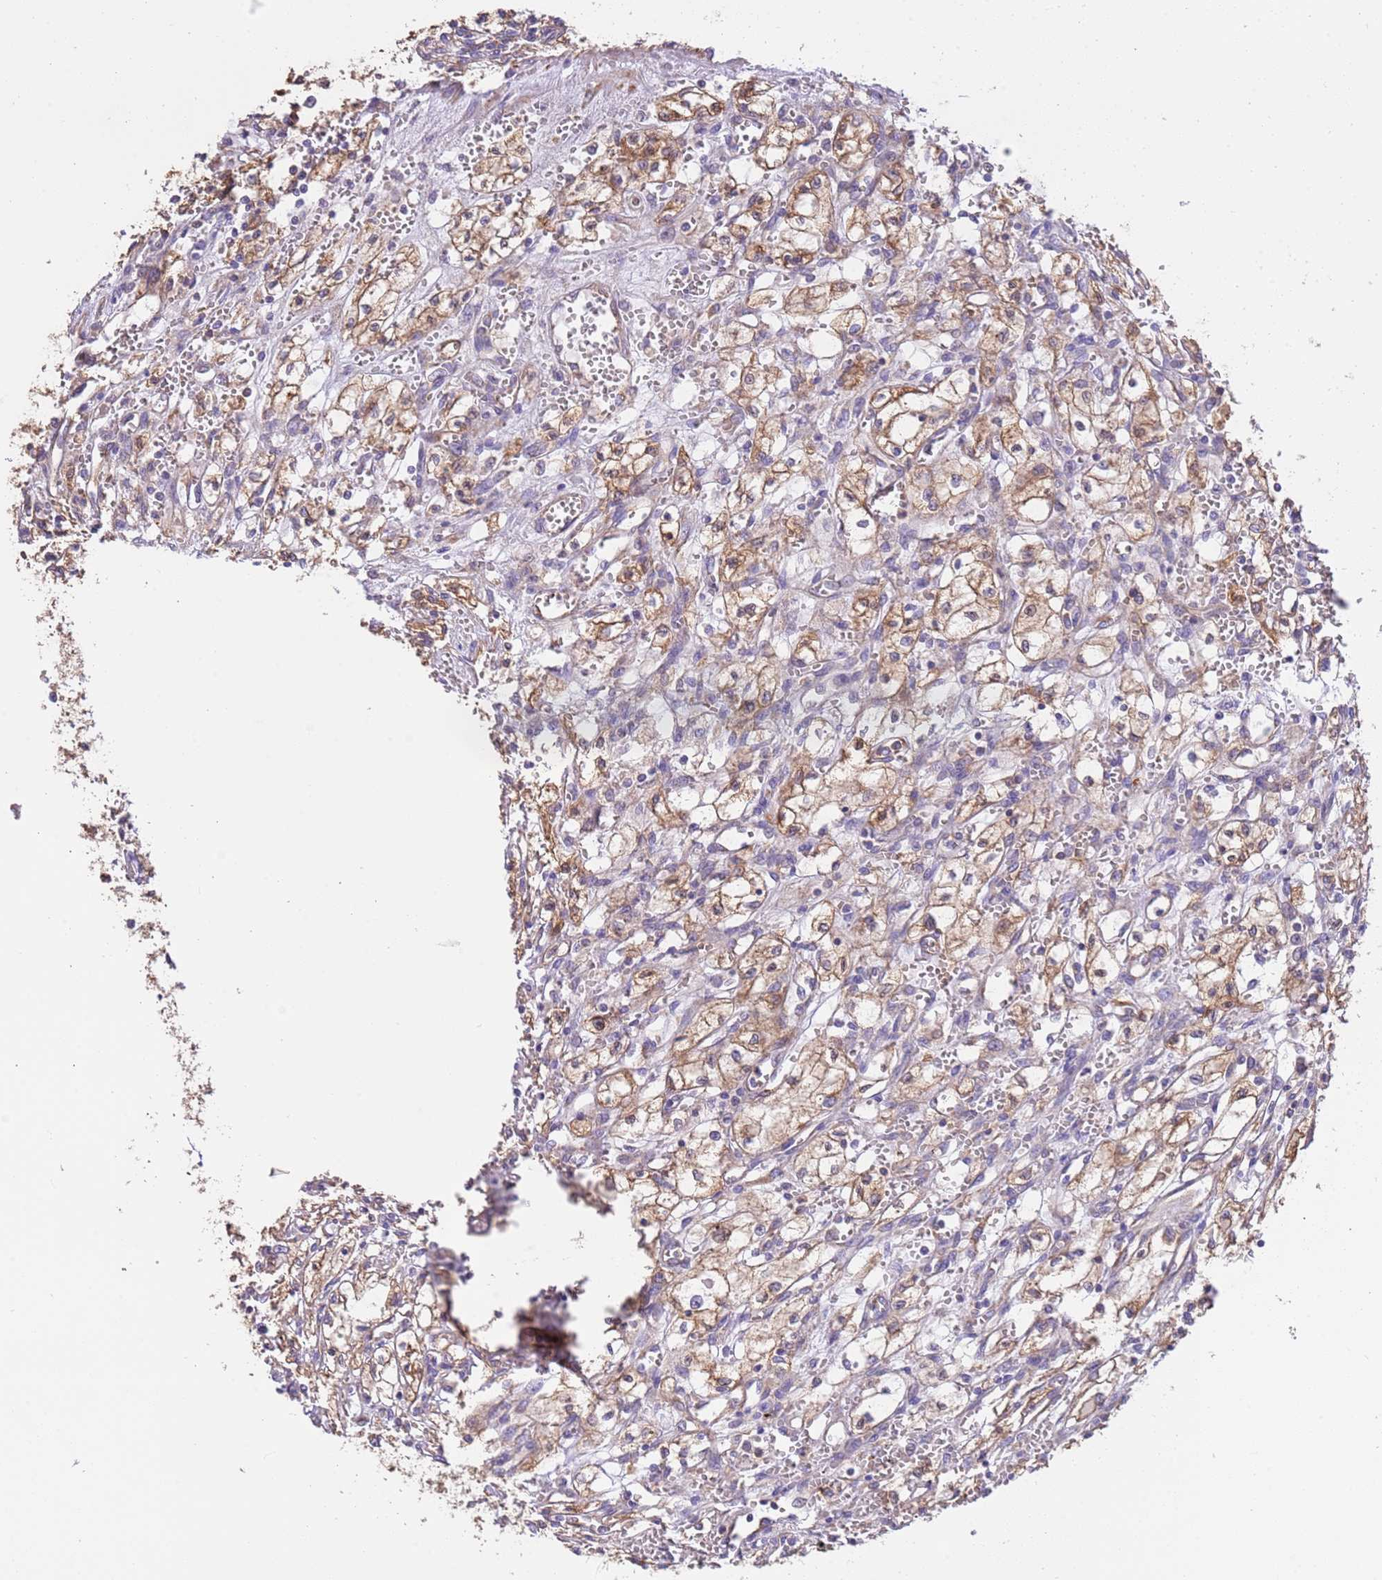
{"staining": {"intensity": "moderate", "quantity": ">75%", "location": "cytoplasmic/membranous"}, "tissue": "renal cancer", "cell_type": "Tumor cells", "image_type": "cancer", "snomed": [{"axis": "morphology", "description": "Adenocarcinoma, NOS"}, {"axis": "topography", "description": "Kidney"}], "caption": "The photomicrograph shows staining of renal cancer (adenocarcinoma), revealing moderate cytoplasmic/membranous protein staining (brown color) within tumor cells. (DAB (3,3'-diaminobenzidine) = brown stain, brightfield microscopy at high magnification).", "gene": "NAALADL1", "patient": {"sex": "male", "age": 59}}